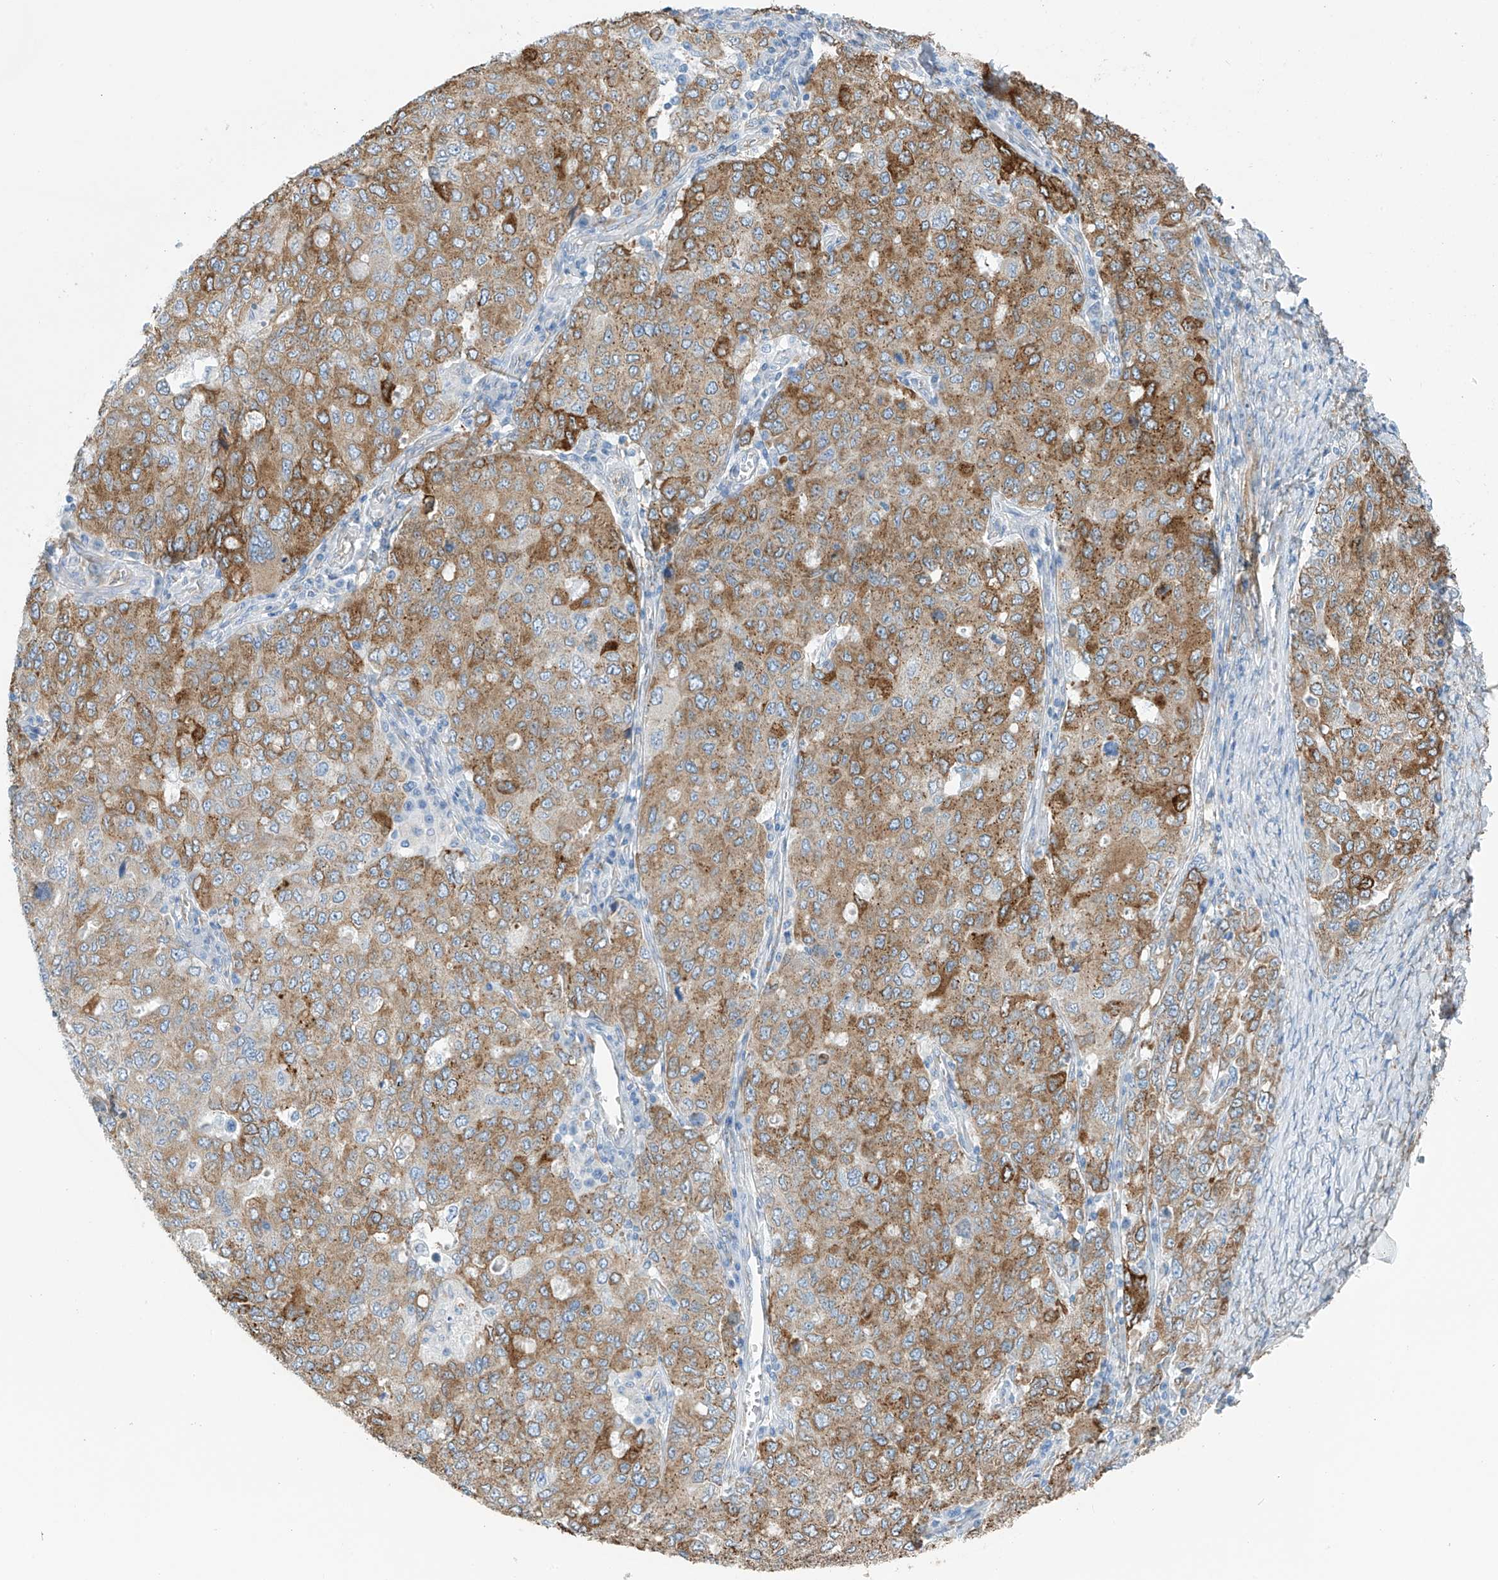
{"staining": {"intensity": "moderate", "quantity": ">75%", "location": "cytoplasmic/membranous"}, "tissue": "ovarian cancer", "cell_type": "Tumor cells", "image_type": "cancer", "snomed": [{"axis": "morphology", "description": "Carcinoma, endometroid"}, {"axis": "topography", "description": "Ovary"}], "caption": "High-power microscopy captured an immunohistochemistry image of ovarian endometroid carcinoma, revealing moderate cytoplasmic/membranous expression in approximately >75% of tumor cells.", "gene": "RCN2", "patient": {"sex": "female", "age": 62}}